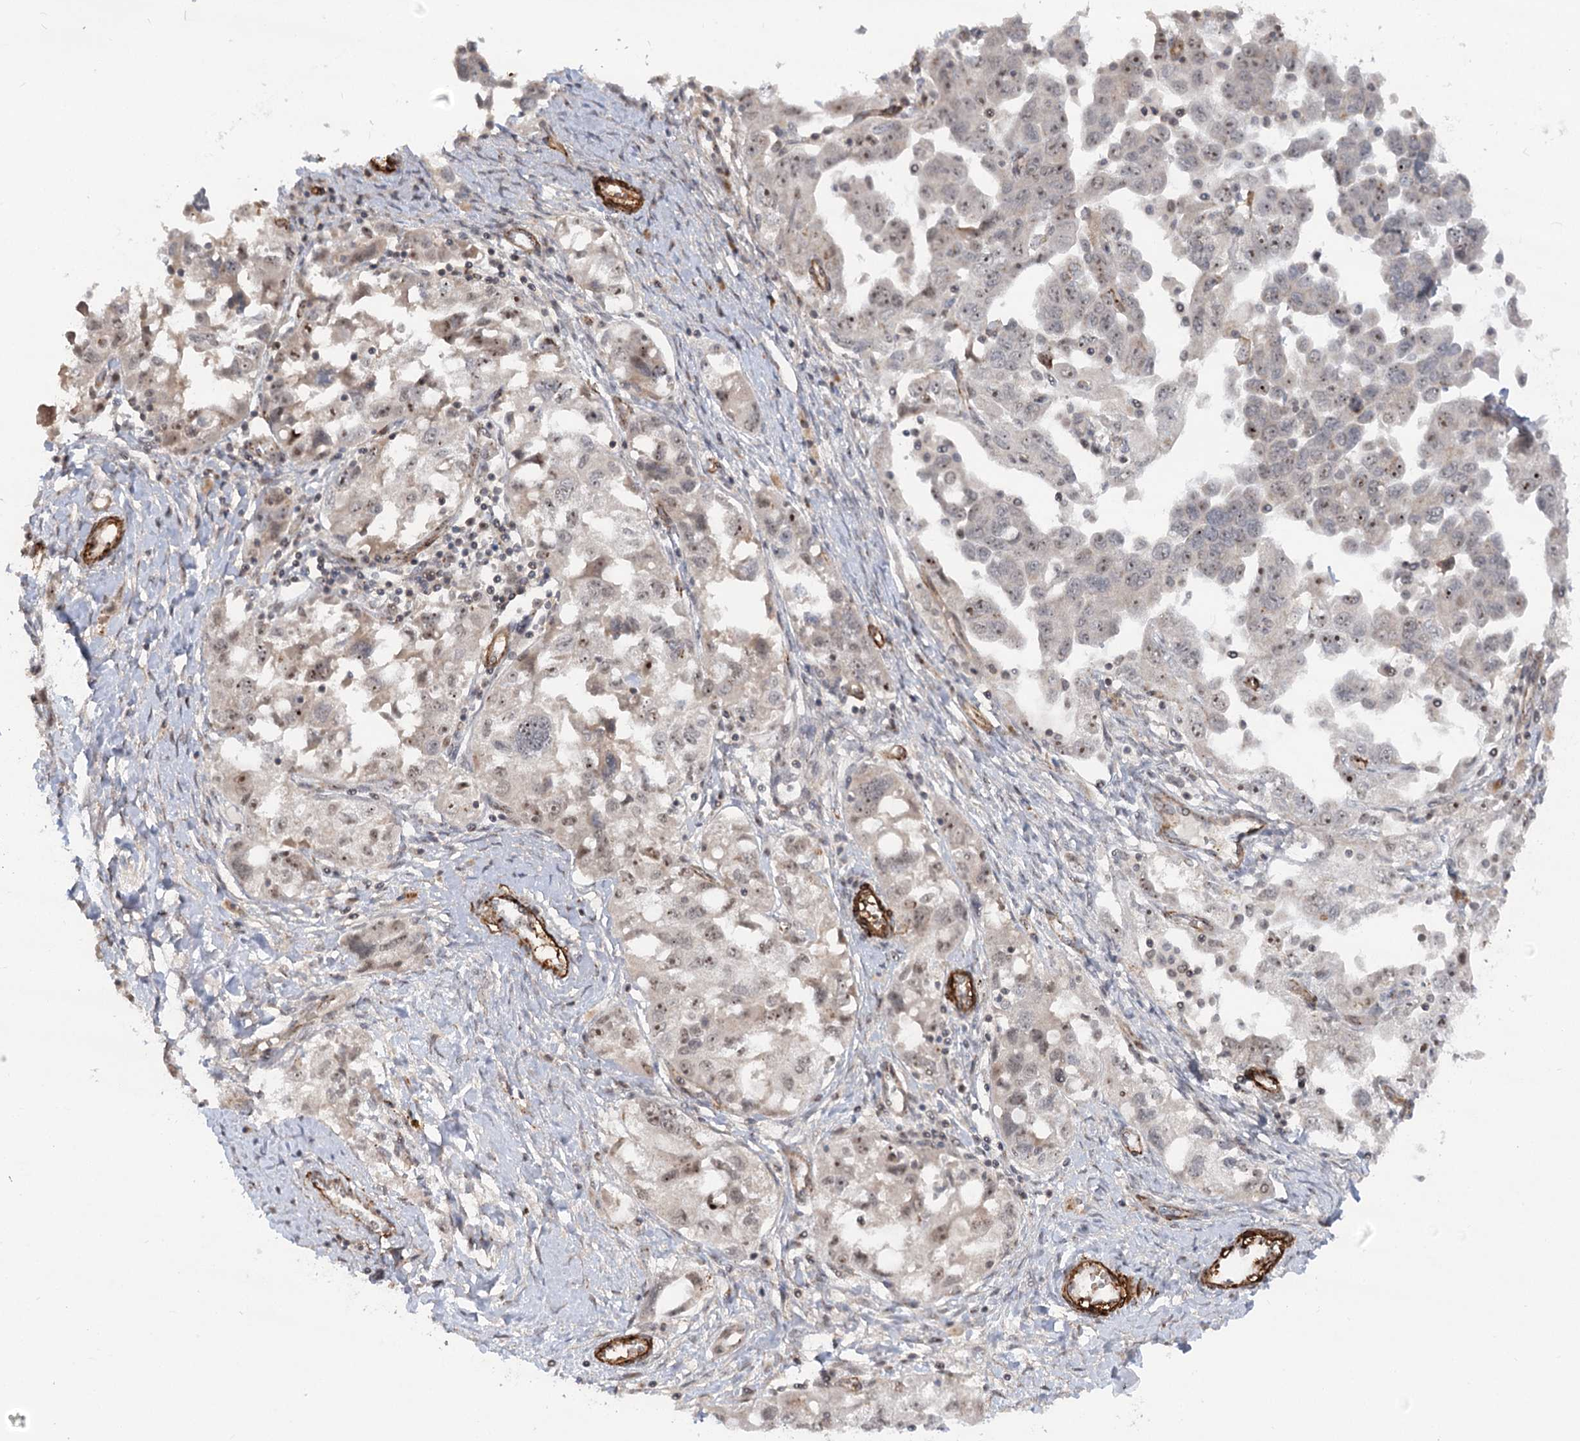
{"staining": {"intensity": "weak", "quantity": "25%-75%", "location": "nuclear"}, "tissue": "ovarian cancer", "cell_type": "Tumor cells", "image_type": "cancer", "snomed": [{"axis": "morphology", "description": "Carcinoma, NOS"}, {"axis": "morphology", "description": "Cystadenocarcinoma, serous, NOS"}, {"axis": "topography", "description": "Ovary"}], "caption": "Immunohistochemical staining of human ovarian serous cystadenocarcinoma demonstrates low levels of weak nuclear protein expression in about 25%-75% of tumor cells.", "gene": "GNL3L", "patient": {"sex": "female", "age": 69}}